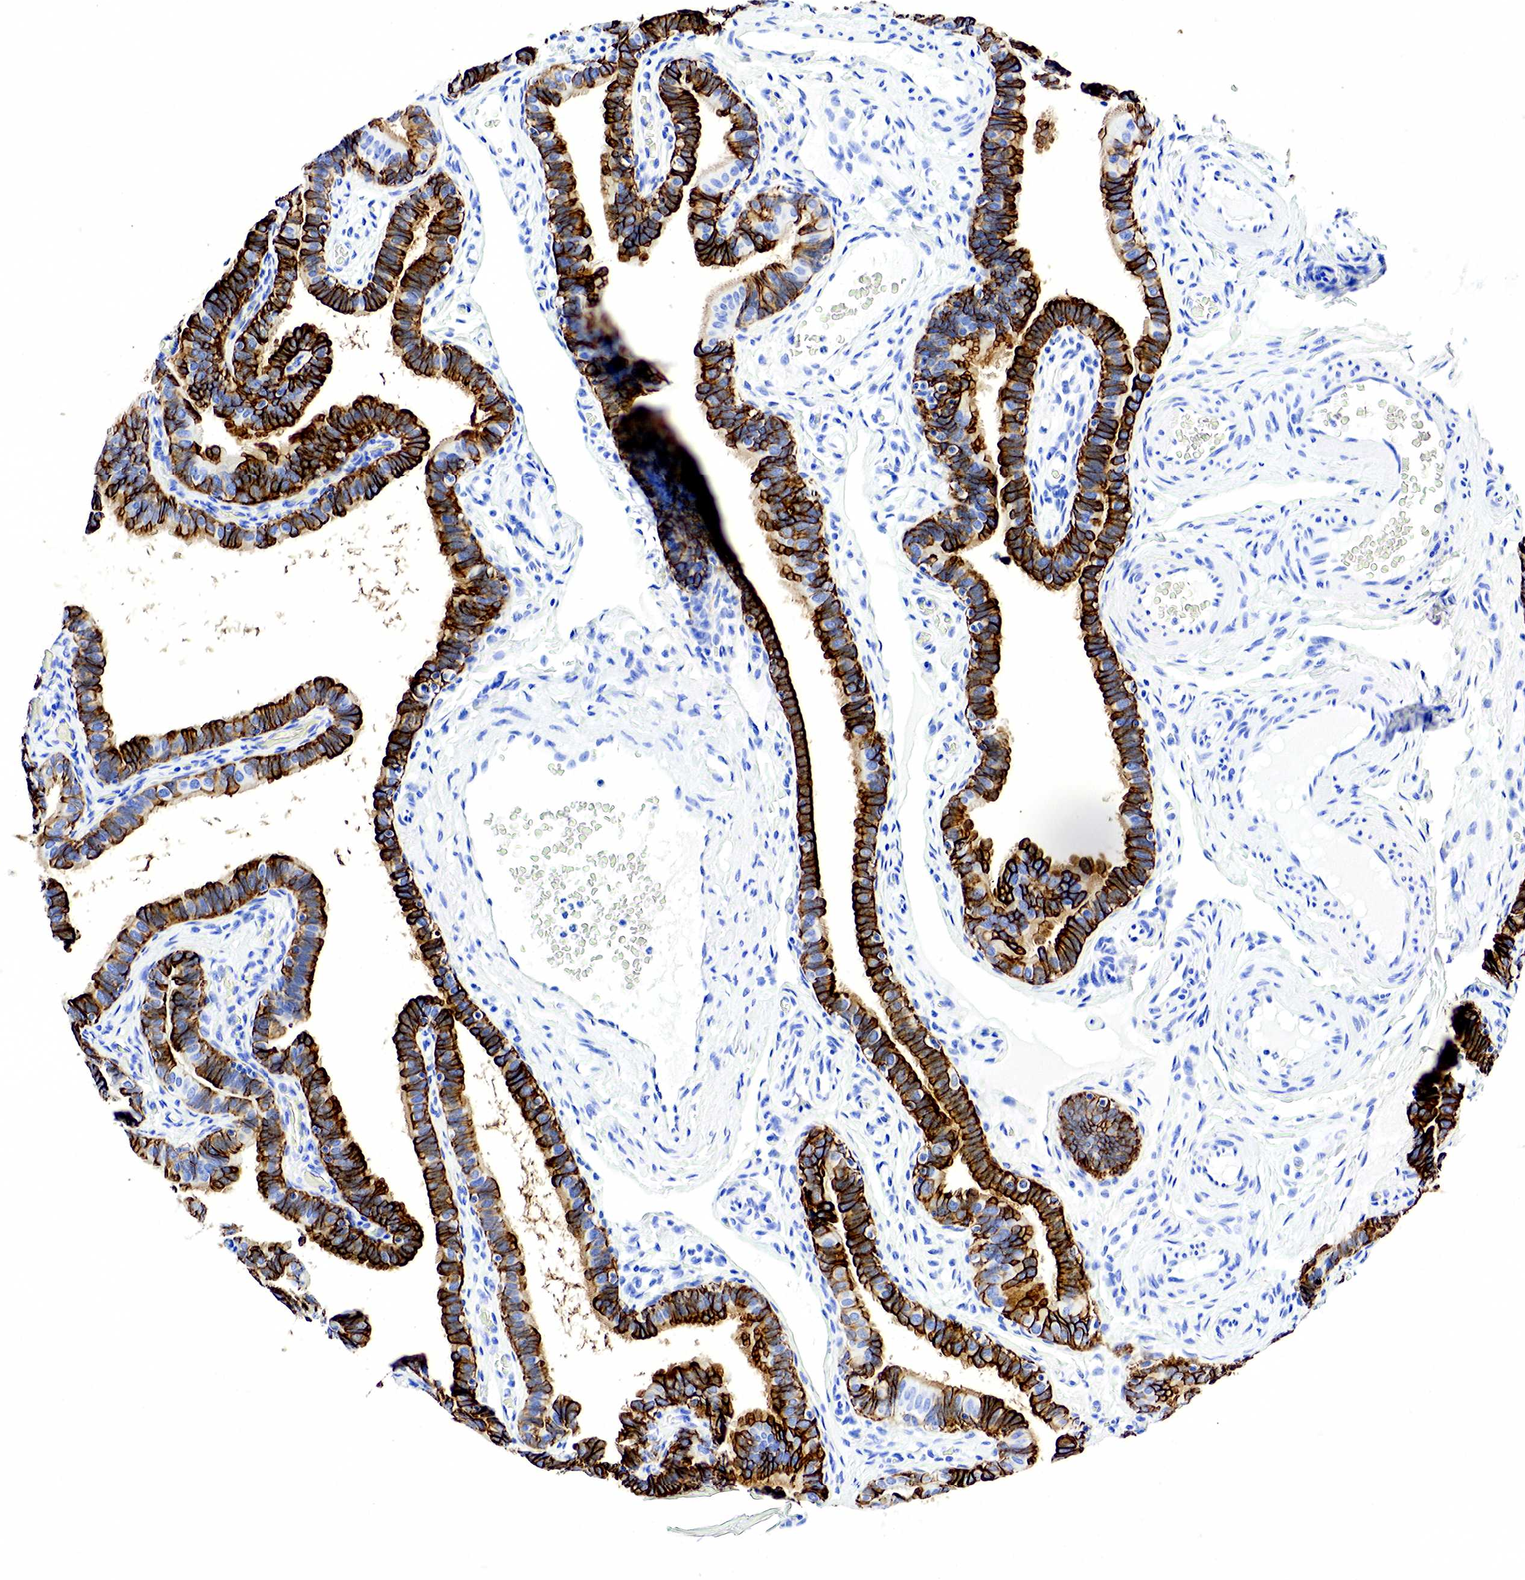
{"staining": {"intensity": "strong", "quantity": ">75%", "location": "cytoplasmic/membranous"}, "tissue": "fallopian tube", "cell_type": "Glandular cells", "image_type": "normal", "snomed": [{"axis": "morphology", "description": "Normal tissue, NOS"}, {"axis": "topography", "description": "Vagina"}, {"axis": "topography", "description": "Fallopian tube"}], "caption": "High-power microscopy captured an IHC image of unremarkable fallopian tube, revealing strong cytoplasmic/membranous expression in approximately >75% of glandular cells. (Brightfield microscopy of DAB IHC at high magnification).", "gene": "KRT7", "patient": {"sex": "female", "age": 38}}